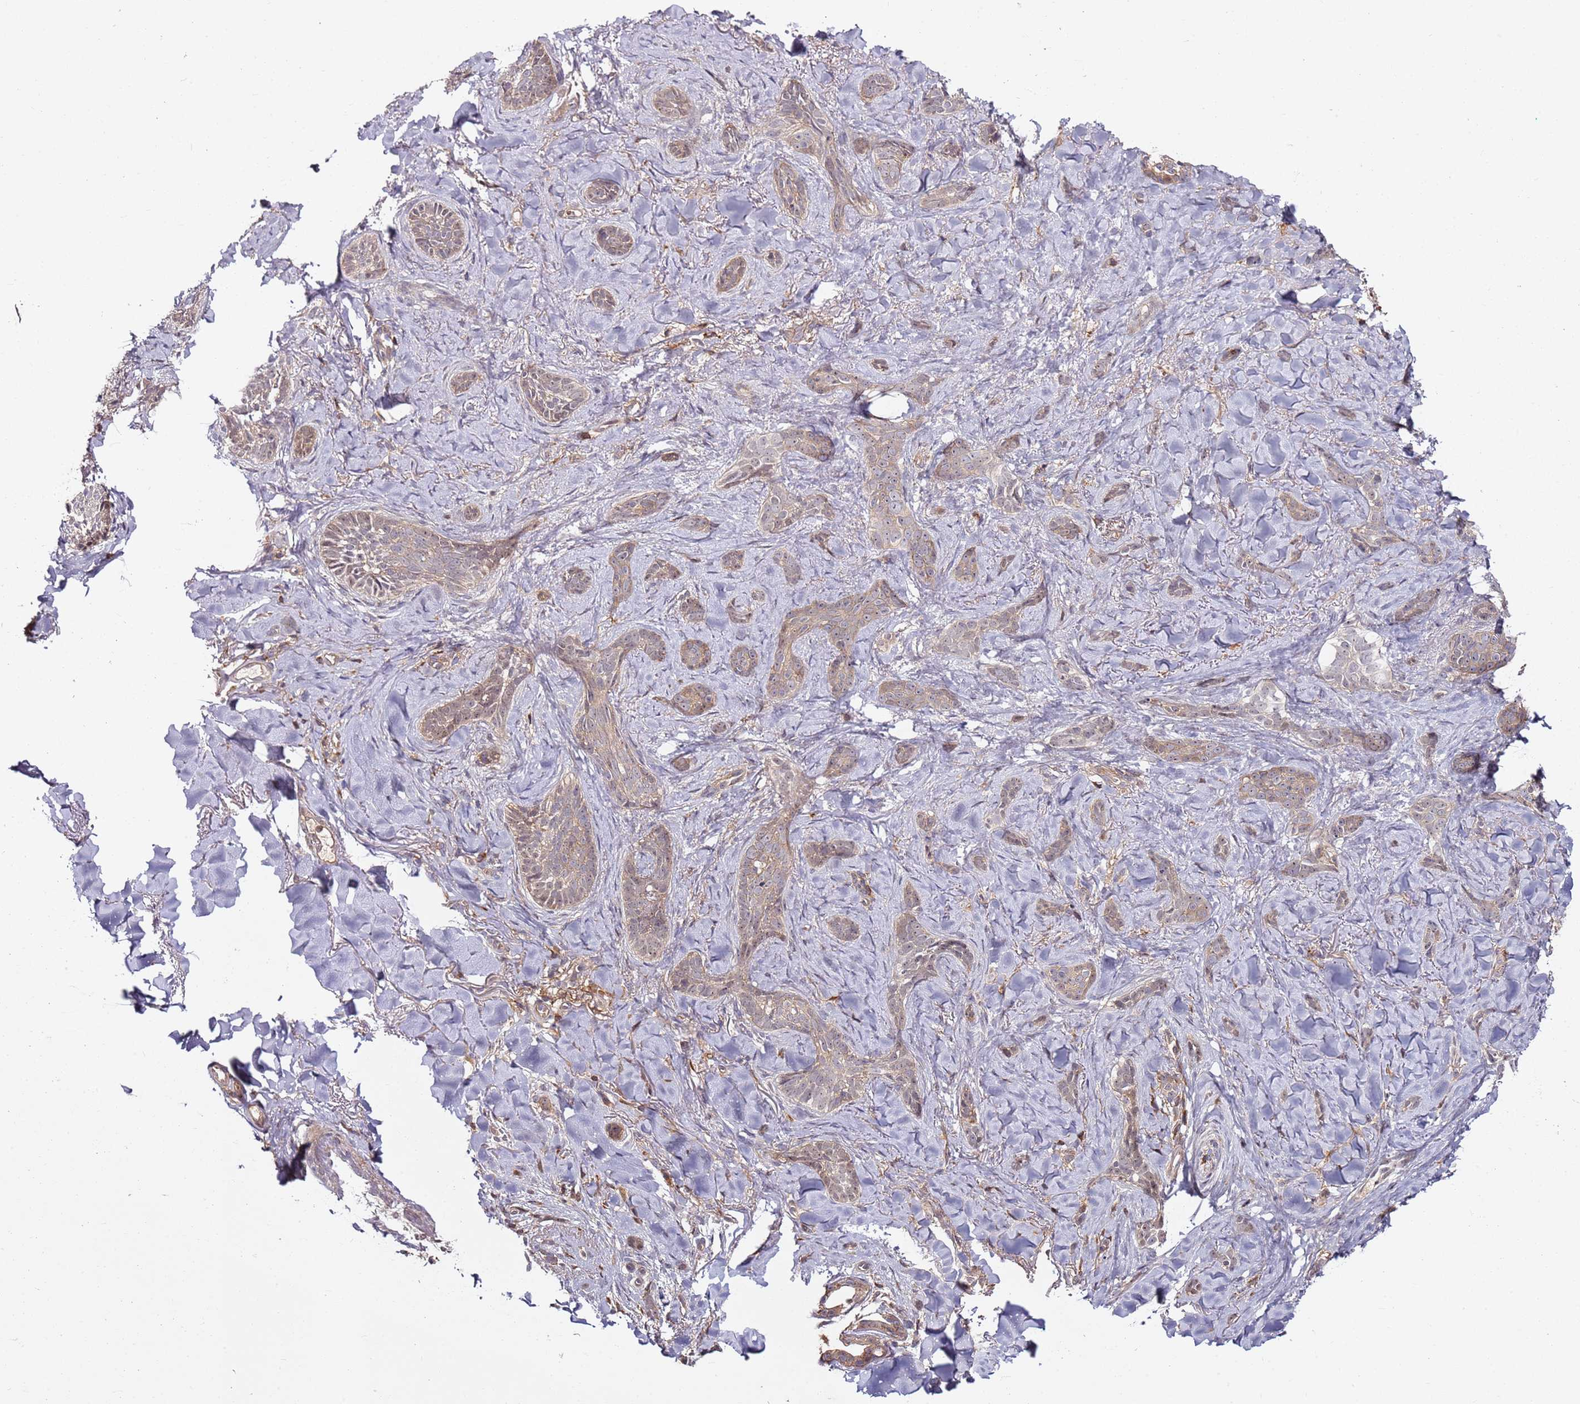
{"staining": {"intensity": "weak", "quantity": ">75%", "location": "cytoplasmic/membranous"}, "tissue": "skin cancer", "cell_type": "Tumor cells", "image_type": "cancer", "snomed": [{"axis": "morphology", "description": "Basal cell carcinoma"}, {"axis": "topography", "description": "Skin"}], "caption": "A high-resolution image shows IHC staining of skin cancer (basal cell carcinoma), which shows weak cytoplasmic/membranous staining in about >75% of tumor cells.", "gene": "PRMT7", "patient": {"sex": "female", "age": 55}}